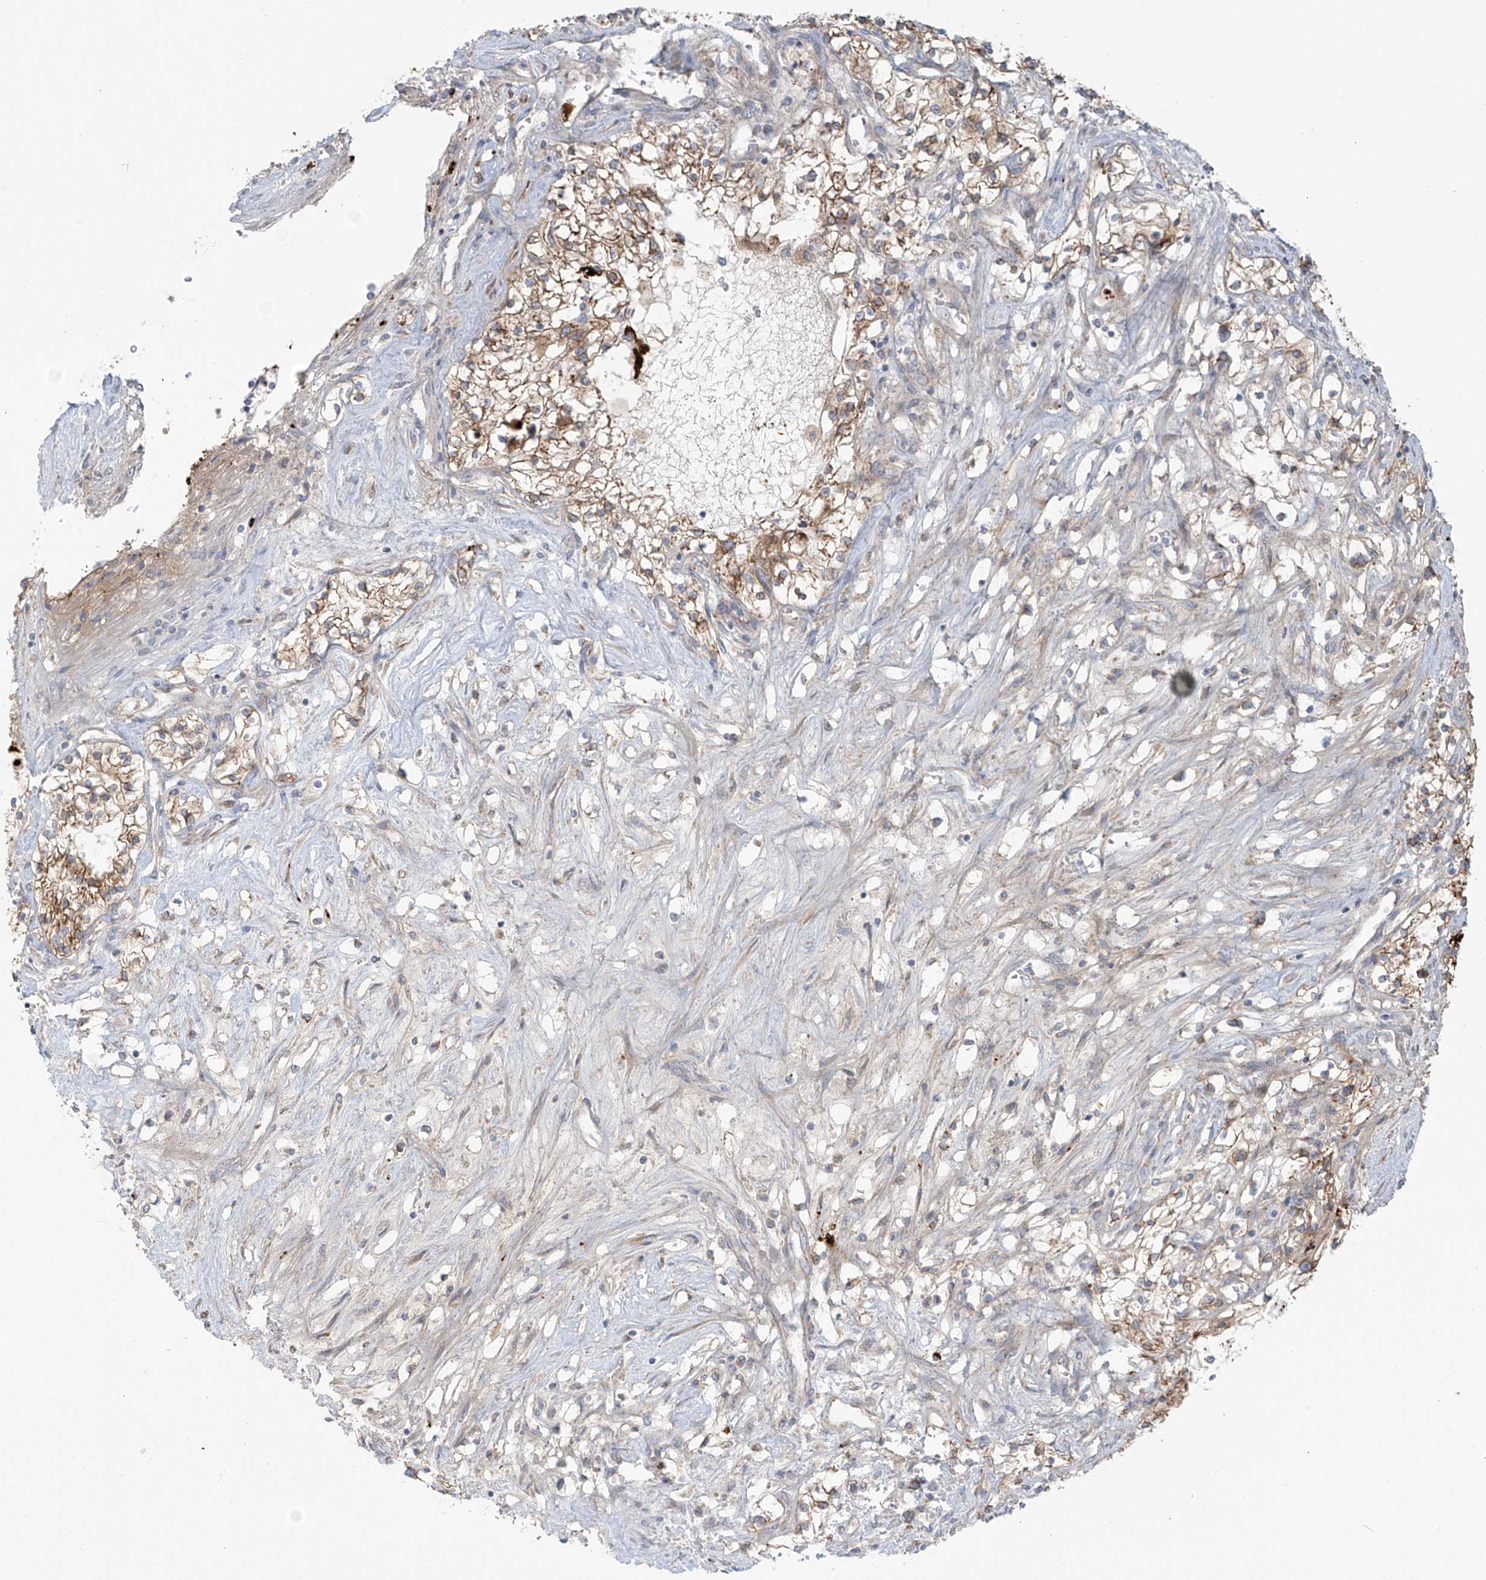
{"staining": {"intensity": "moderate", "quantity": ">75%", "location": "cytoplasmic/membranous"}, "tissue": "renal cancer", "cell_type": "Tumor cells", "image_type": "cancer", "snomed": [{"axis": "morphology", "description": "Normal tissue, NOS"}, {"axis": "morphology", "description": "Adenocarcinoma, NOS"}, {"axis": "topography", "description": "Kidney"}], "caption": "This photomicrograph reveals renal adenocarcinoma stained with IHC to label a protein in brown. The cytoplasmic/membranous of tumor cells show moderate positivity for the protein. Nuclei are counter-stained blue.", "gene": "LZTS3", "patient": {"sex": "male", "age": 68}}